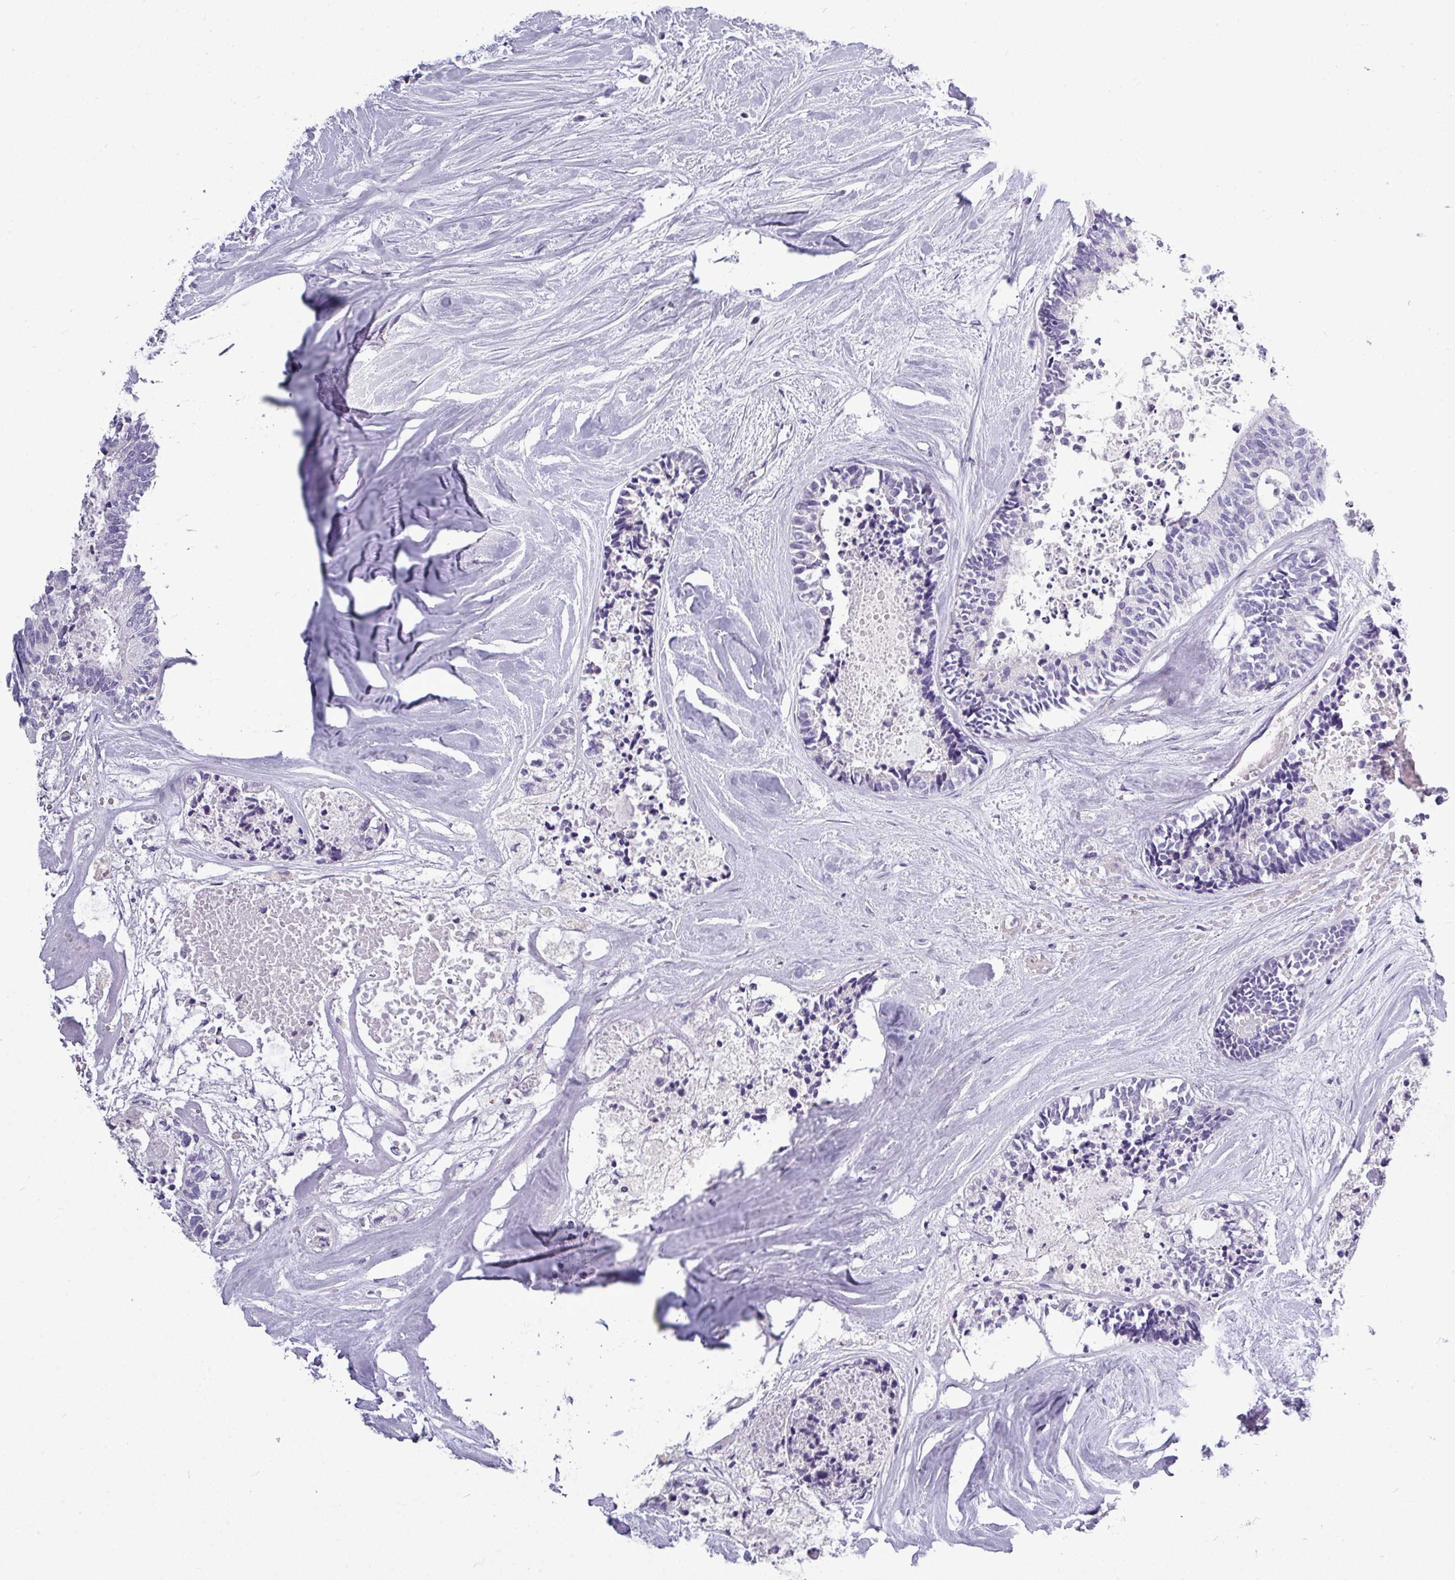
{"staining": {"intensity": "negative", "quantity": "none", "location": "none"}, "tissue": "colorectal cancer", "cell_type": "Tumor cells", "image_type": "cancer", "snomed": [{"axis": "morphology", "description": "Adenocarcinoma, NOS"}, {"axis": "topography", "description": "Colon"}, {"axis": "topography", "description": "Rectum"}], "caption": "A high-resolution micrograph shows immunohistochemistry staining of colorectal adenocarcinoma, which reveals no significant staining in tumor cells. (DAB (3,3'-diaminobenzidine) immunohistochemistry (IHC), high magnification).", "gene": "TMEM91", "patient": {"sex": "male", "age": 57}}